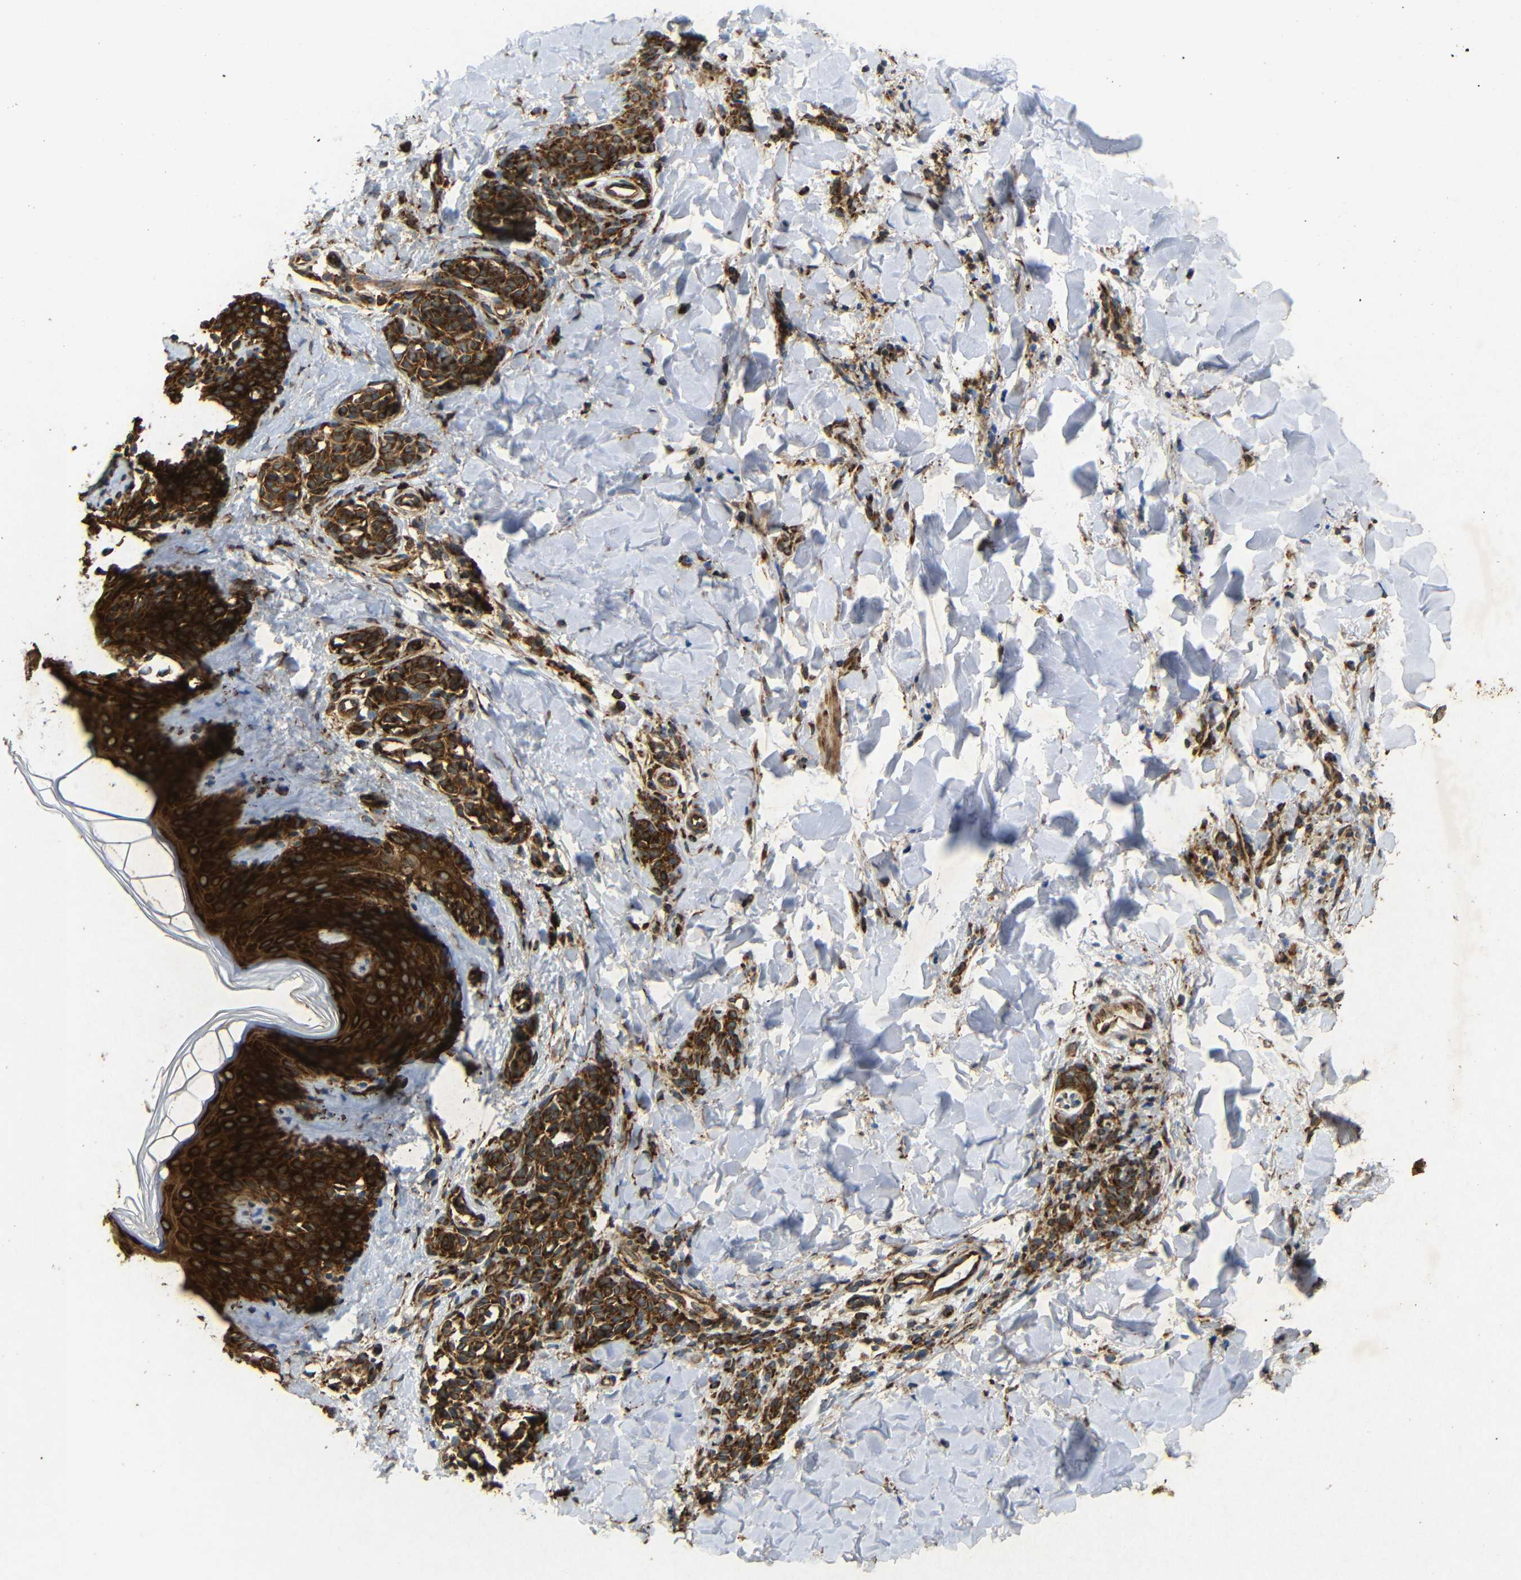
{"staining": {"intensity": "negative", "quantity": "none", "location": "none"}, "tissue": "skin", "cell_type": "Fibroblasts", "image_type": "normal", "snomed": [{"axis": "morphology", "description": "Normal tissue, NOS"}, {"axis": "topography", "description": "Skin"}], "caption": "Immunohistochemistry micrograph of normal skin: human skin stained with DAB (3,3'-diaminobenzidine) reveals no significant protein expression in fibroblasts. (Stains: DAB immunohistochemistry (IHC) with hematoxylin counter stain, Microscopy: brightfield microscopy at high magnification).", "gene": "BTF3", "patient": {"sex": "male", "age": 16}}